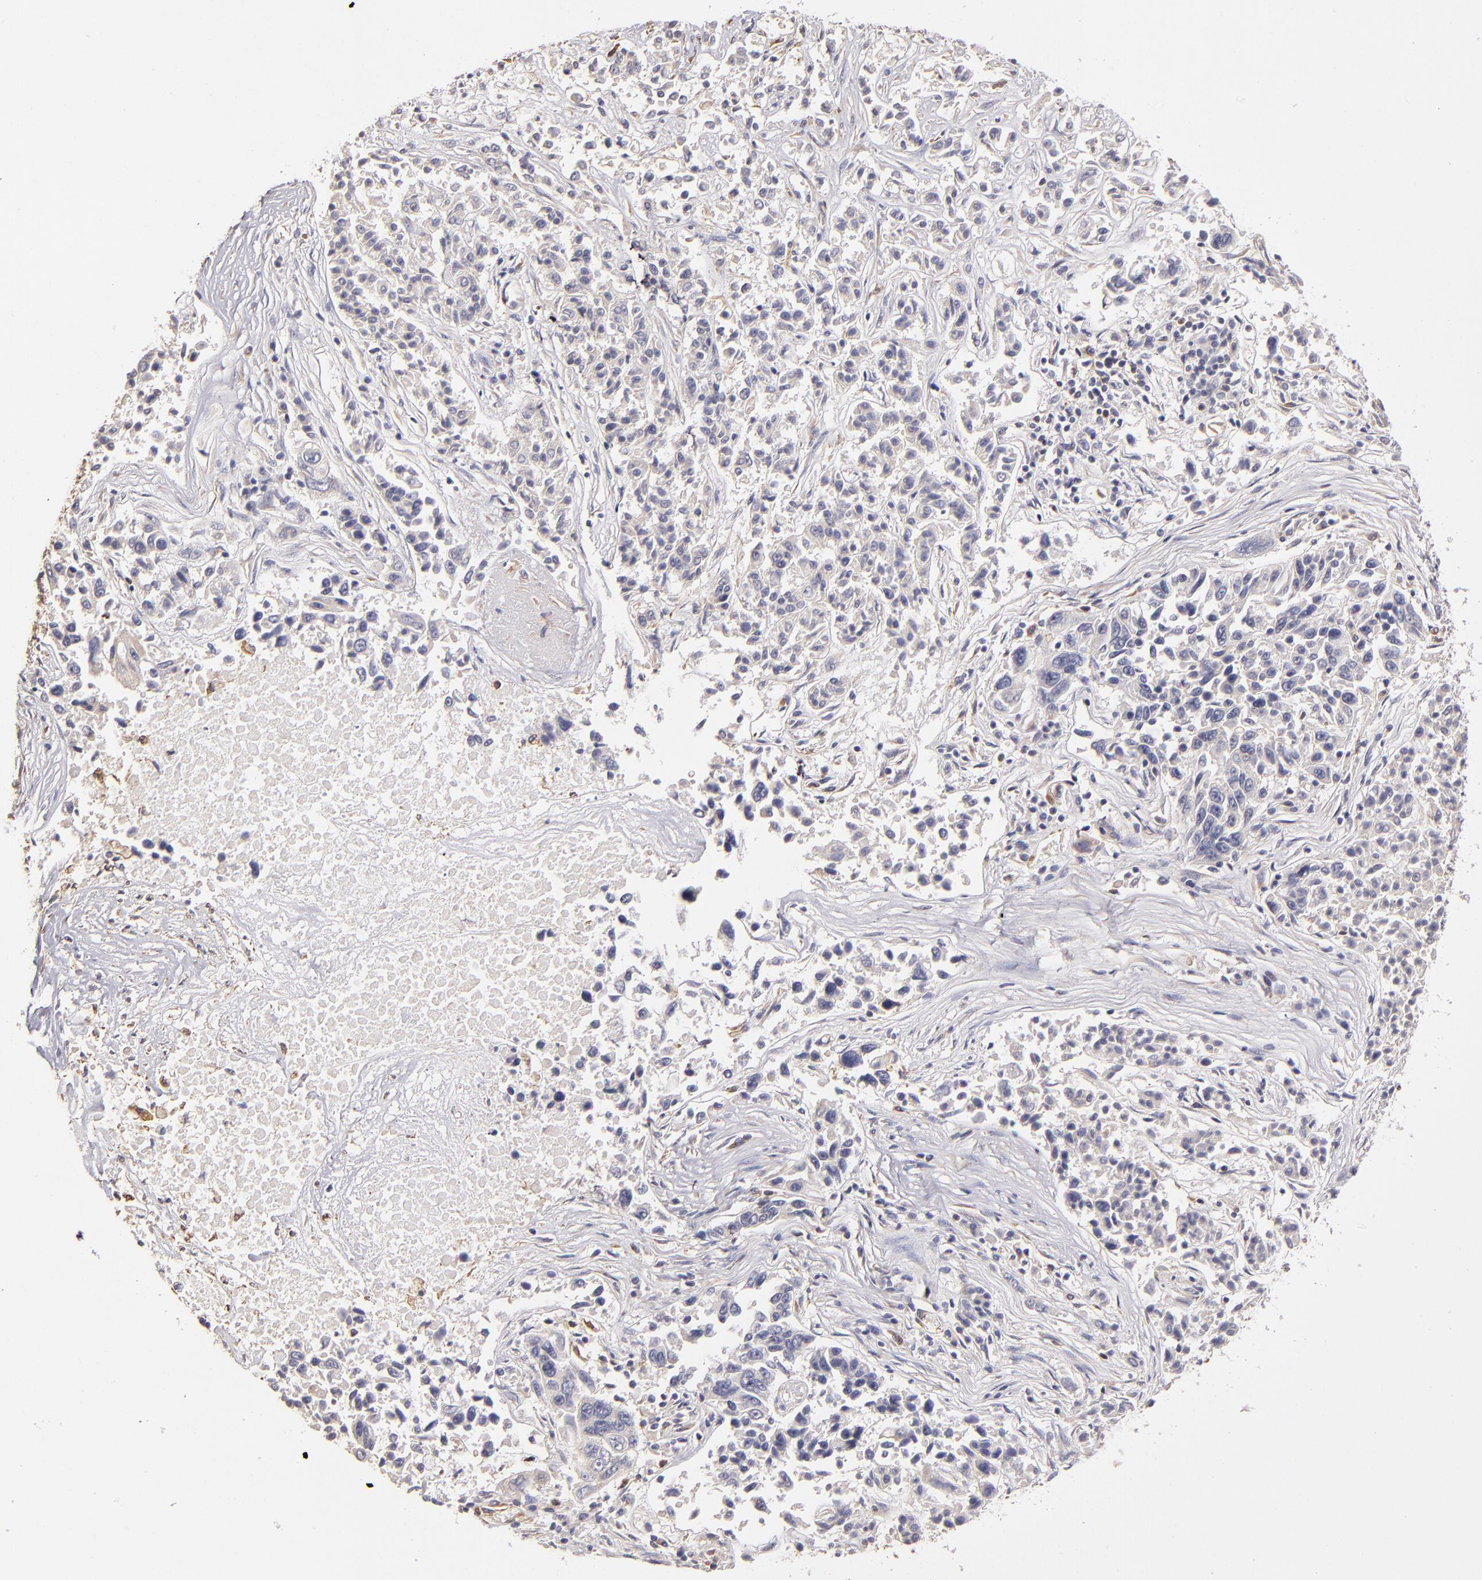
{"staining": {"intensity": "negative", "quantity": "none", "location": "none"}, "tissue": "lung cancer", "cell_type": "Tumor cells", "image_type": "cancer", "snomed": [{"axis": "morphology", "description": "Adenocarcinoma, NOS"}, {"axis": "topography", "description": "Lung"}], "caption": "This is a micrograph of immunohistochemistry (IHC) staining of lung adenocarcinoma, which shows no expression in tumor cells.", "gene": "ABCC1", "patient": {"sex": "male", "age": 84}}